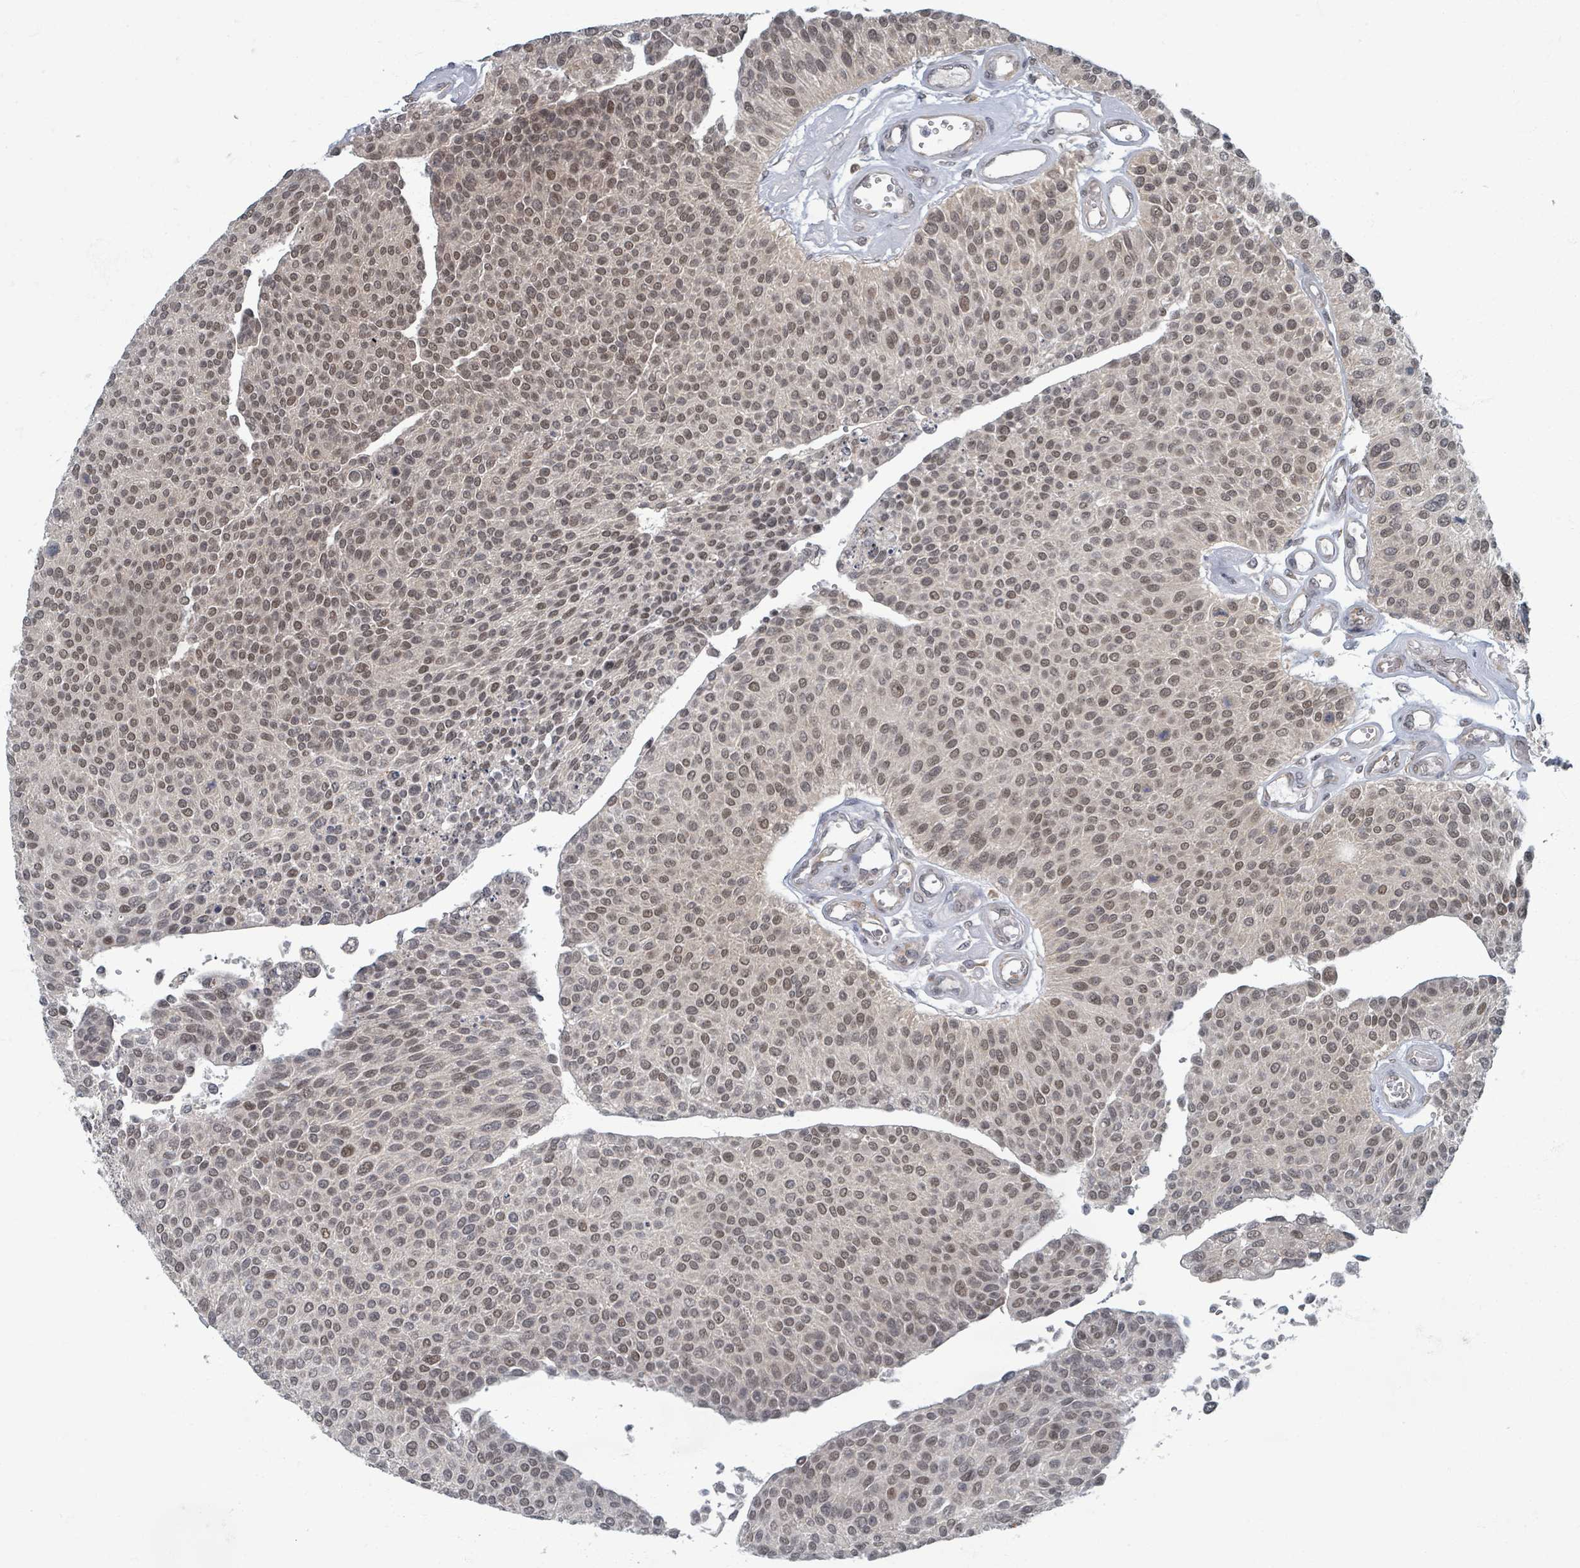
{"staining": {"intensity": "weak", "quantity": ">75%", "location": "nuclear"}, "tissue": "urothelial cancer", "cell_type": "Tumor cells", "image_type": "cancer", "snomed": [{"axis": "morphology", "description": "Urothelial carcinoma, NOS"}, {"axis": "topography", "description": "Urinary bladder"}], "caption": "This is an image of immunohistochemistry (IHC) staining of transitional cell carcinoma, which shows weak staining in the nuclear of tumor cells.", "gene": "INTS15", "patient": {"sex": "male", "age": 55}}